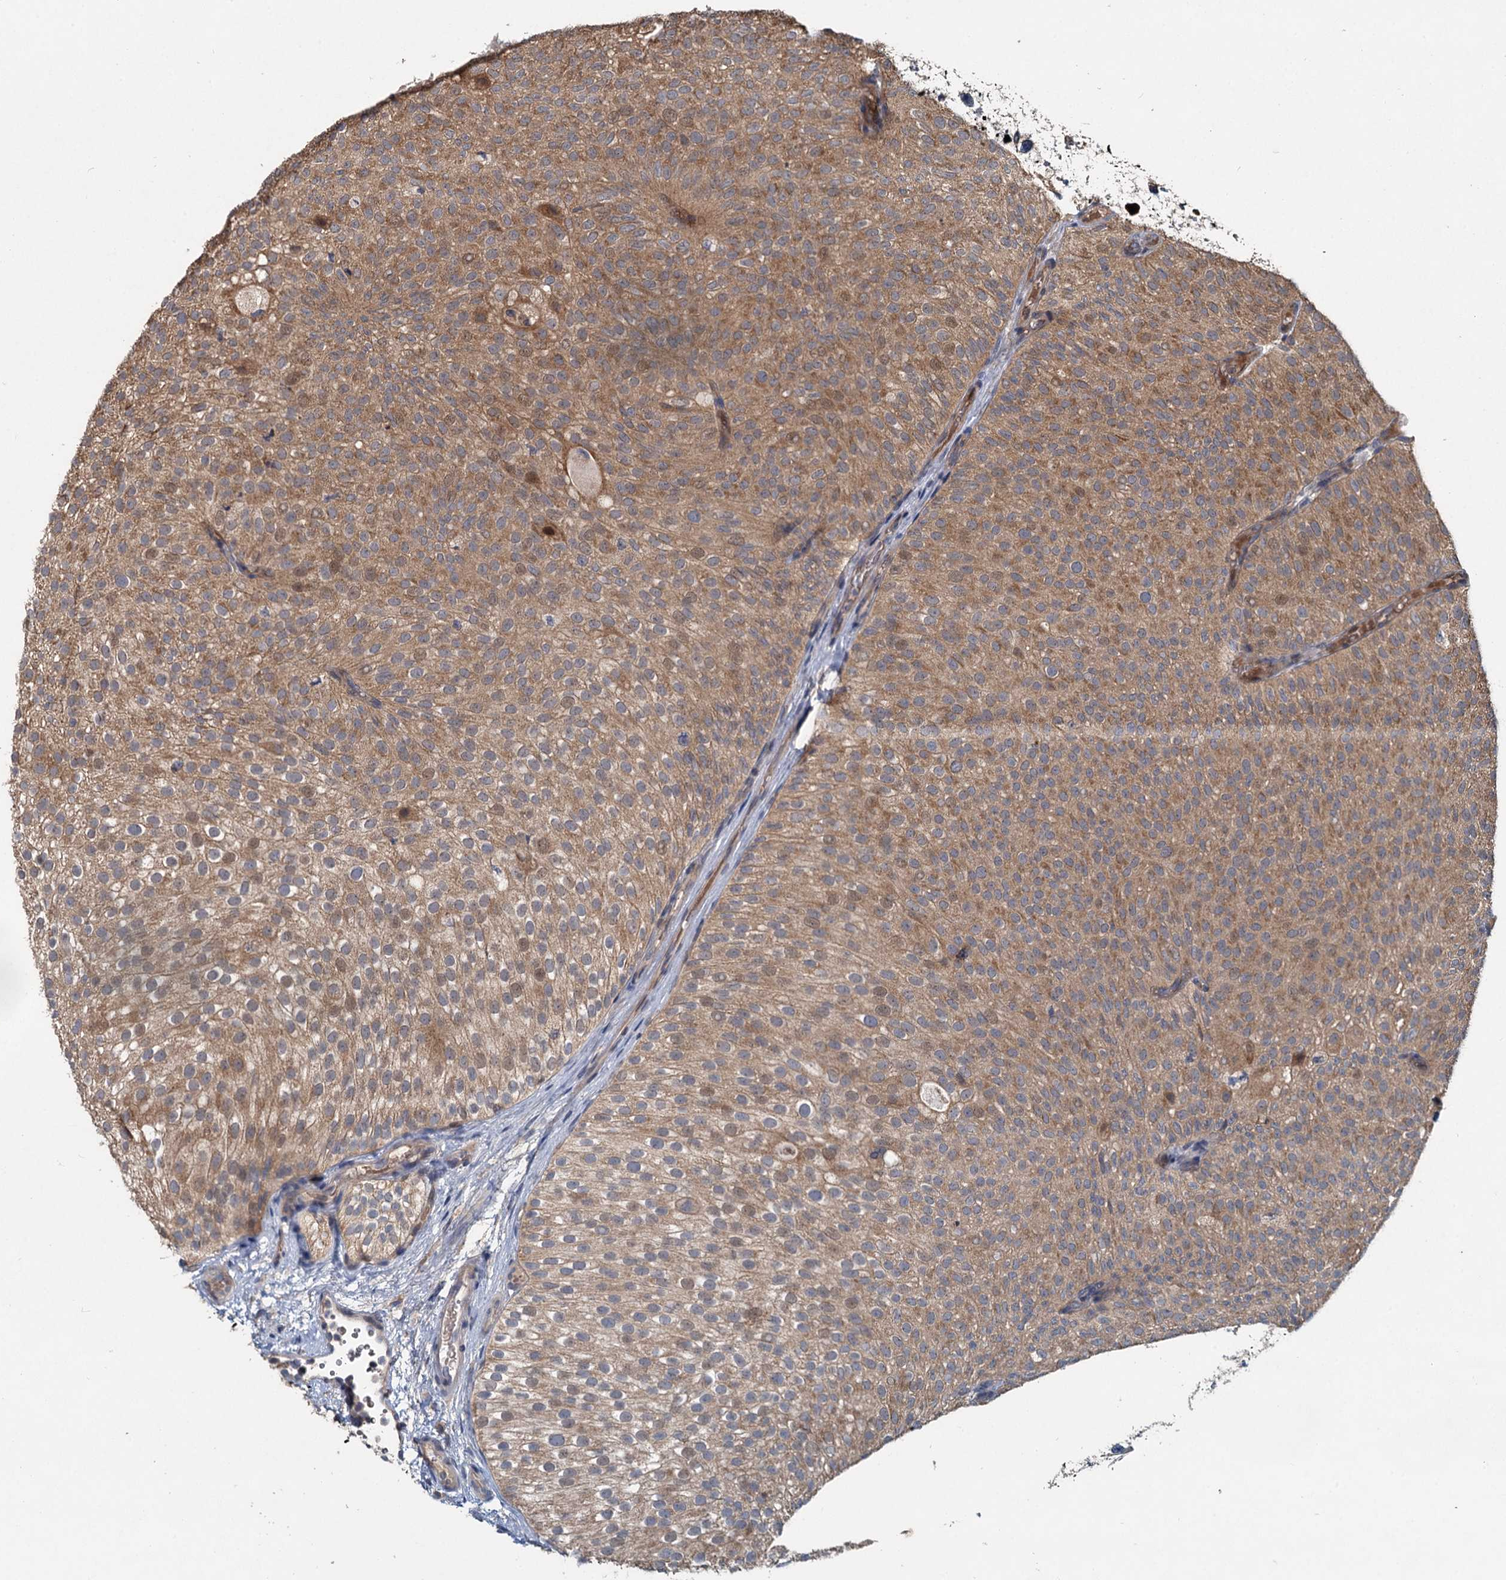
{"staining": {"intensity": "moderate", "quantity": ">75%", "location": "cytoplasmic/membranous"}, "tissue": "urothelial cancer", "cell_type": "Tumor cells", "image_type": "cancer", "snomed": [{"axis": "morphology", "description": "Urothelial carcinoma, Low grade"}, {"axis": "topography", "description": "Urinary bladder"}], "caption": "Tumor cells display medium levels of moderate cytoplasmic/membranous expression in approximately >75% of cells in human urothelial cancer. (IHC, brightfield microscopy, high magnification).", "gene": "OTUB1", "patient": {"sex": "male", "age": 78}}